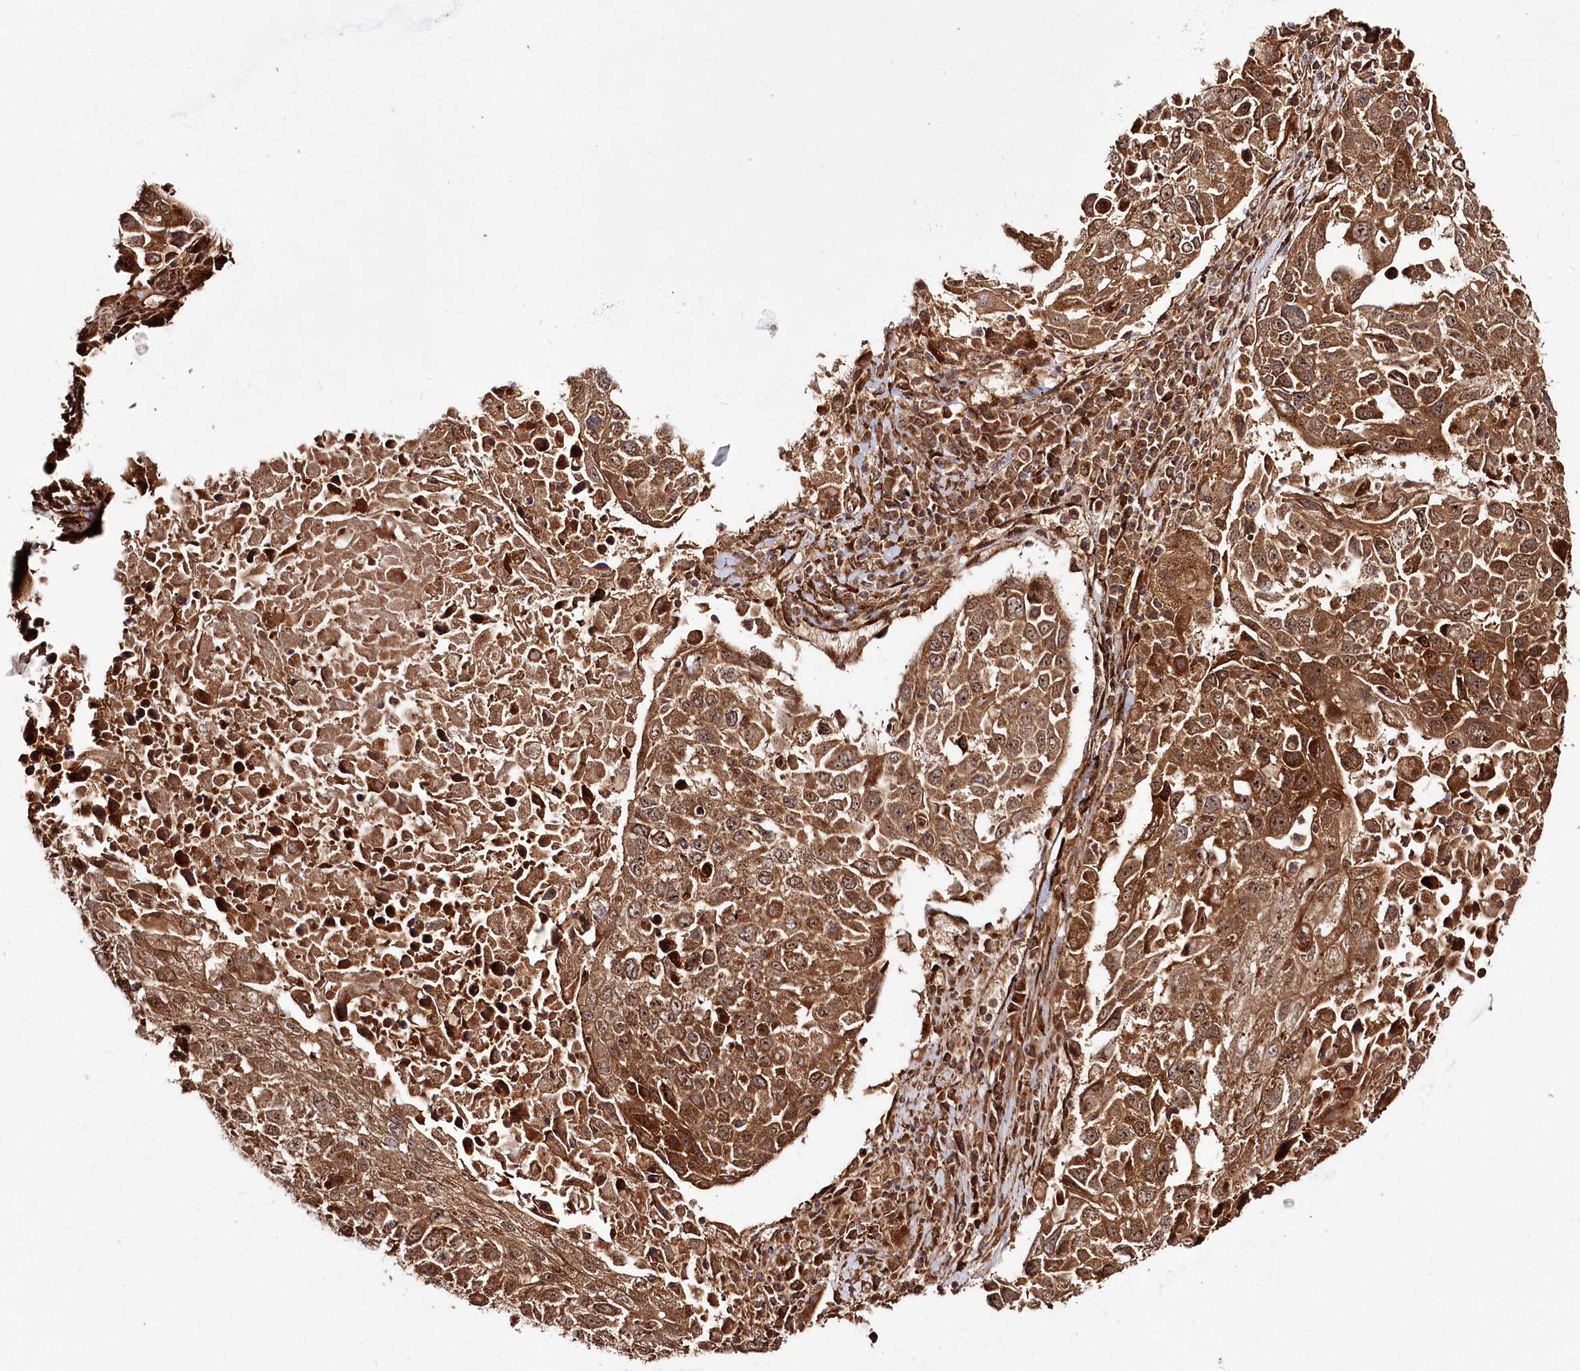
{"staining": {"intensity": "moderate", "quantity": ">75%", "location": "cytoplasmic/membranous"}, "tissue": "lung cancer", "cell_type": "Tumor cells", "image_type": "cancer", "snomed": [{"axis": "morphology", "description": "Squamous cell carcinoma, NOS"}, {"axis": "topography", "description": "Lung"}], "caption": "An immunohistochemistry micrograph of neoplastic tissue is shown. Protein staining in brown labels moderate cytoplasmic/membranous positivity in lung cancer (squamous cell carcinoma) within tumor cells.", "gene": "REXO2", "patient": {"sex": "male", "age": 65}}